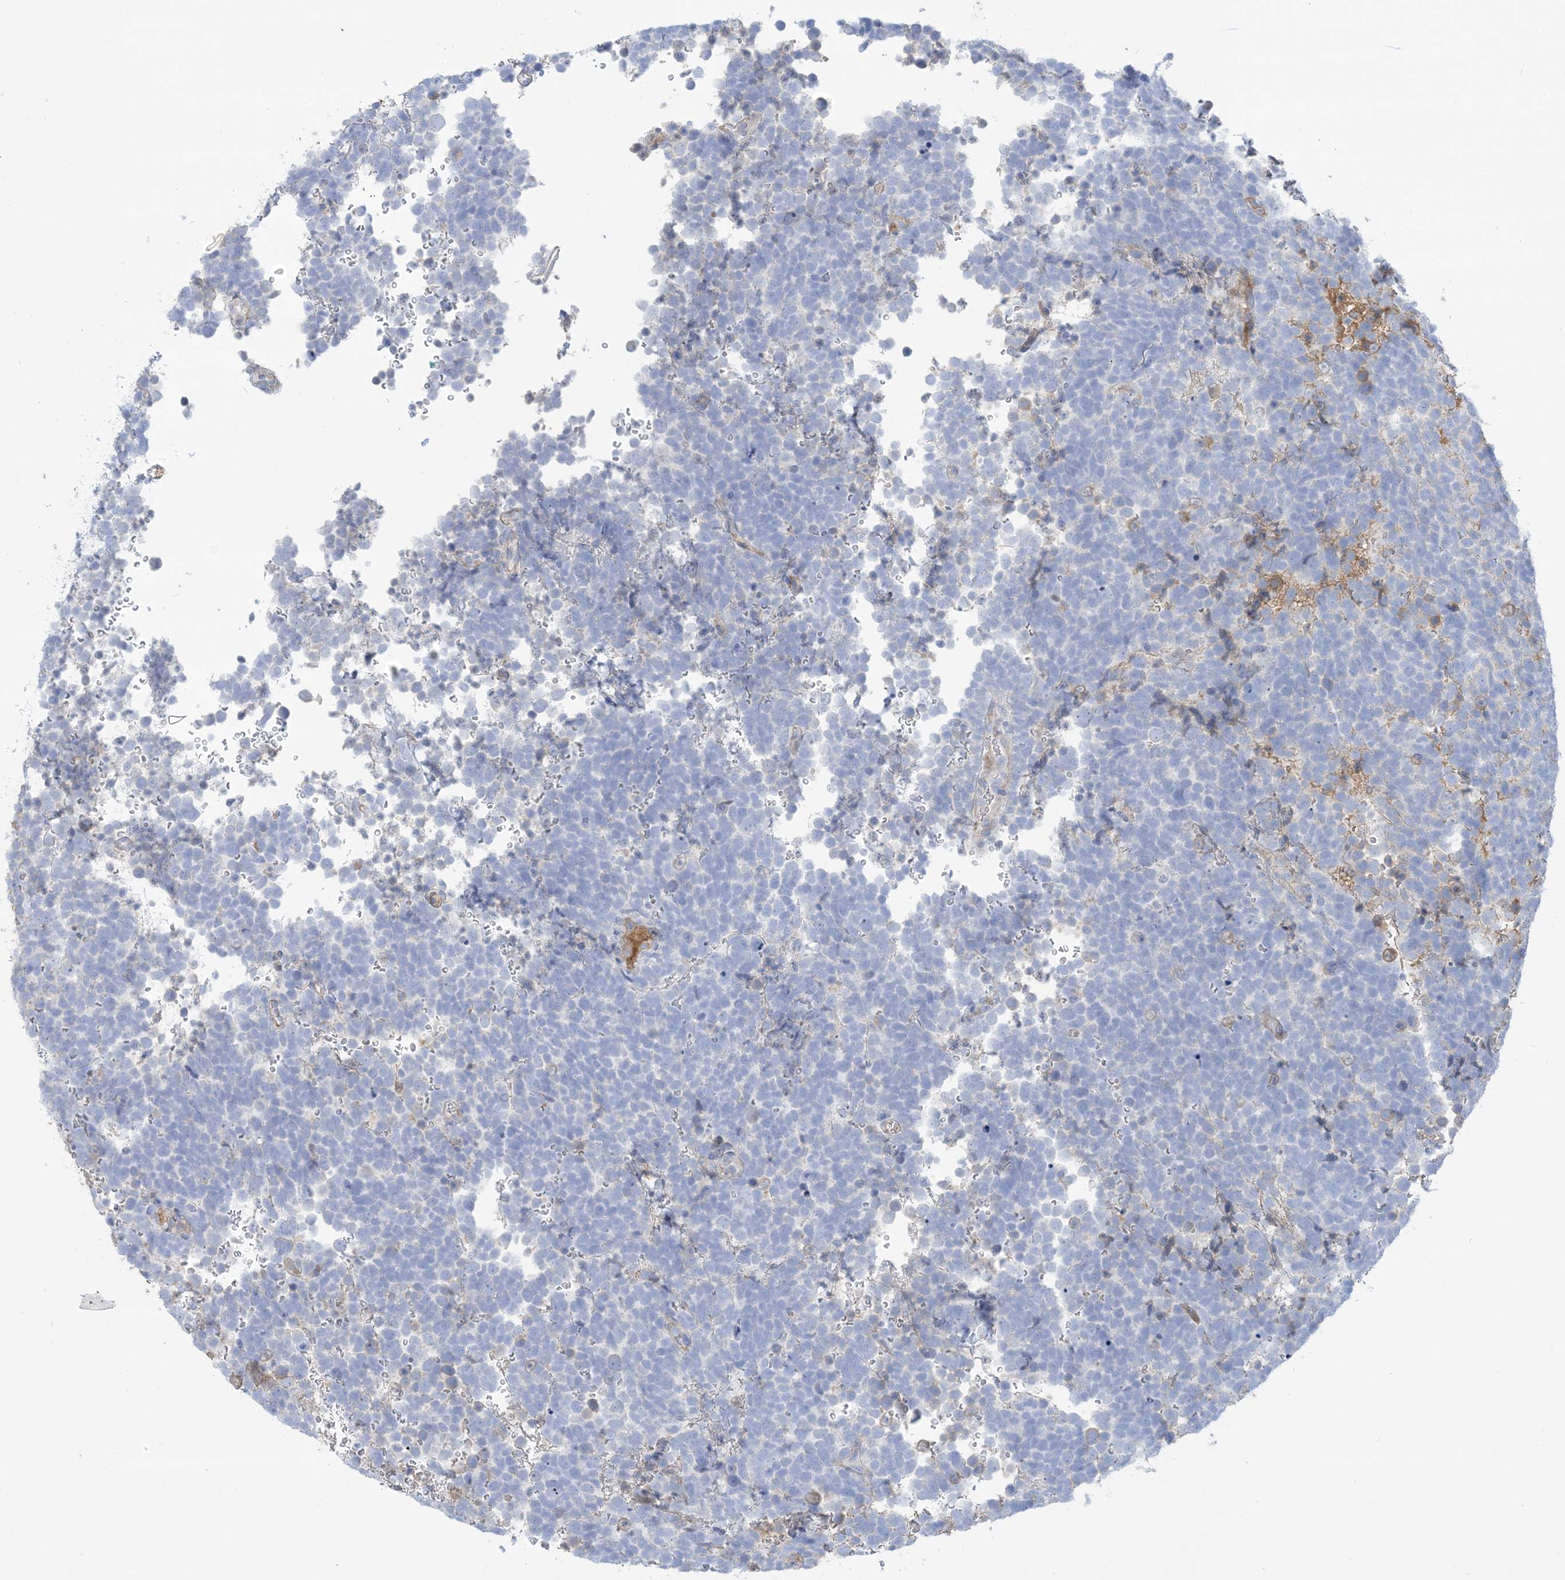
{"staining": {"intensity": "negative", "quantity": "none", "location": "none"}, "tissue": "urothelial cancer", "cell_type": "Tumor cells", "image_type": "cancer", "snomed": [{"axis": "morphology", "description": "Urothelial carcinoma, High grade"}, {"axis": "topography", "description": "Urinary bladder"}], "caption": "DAB immunohistochemical staining of urothelial carcinoma (high-grade) demonstrates no significant positivity in tumor cells. The staining was performed using DAB (3,3'-diaminobenzidine) to visualize the protein expression in brown, while the nuclei were stained in blue with hematoxylin (Magnification: 20x).", "gene": "ATP11C", "patient": {"sex": "female", "age": 82}}